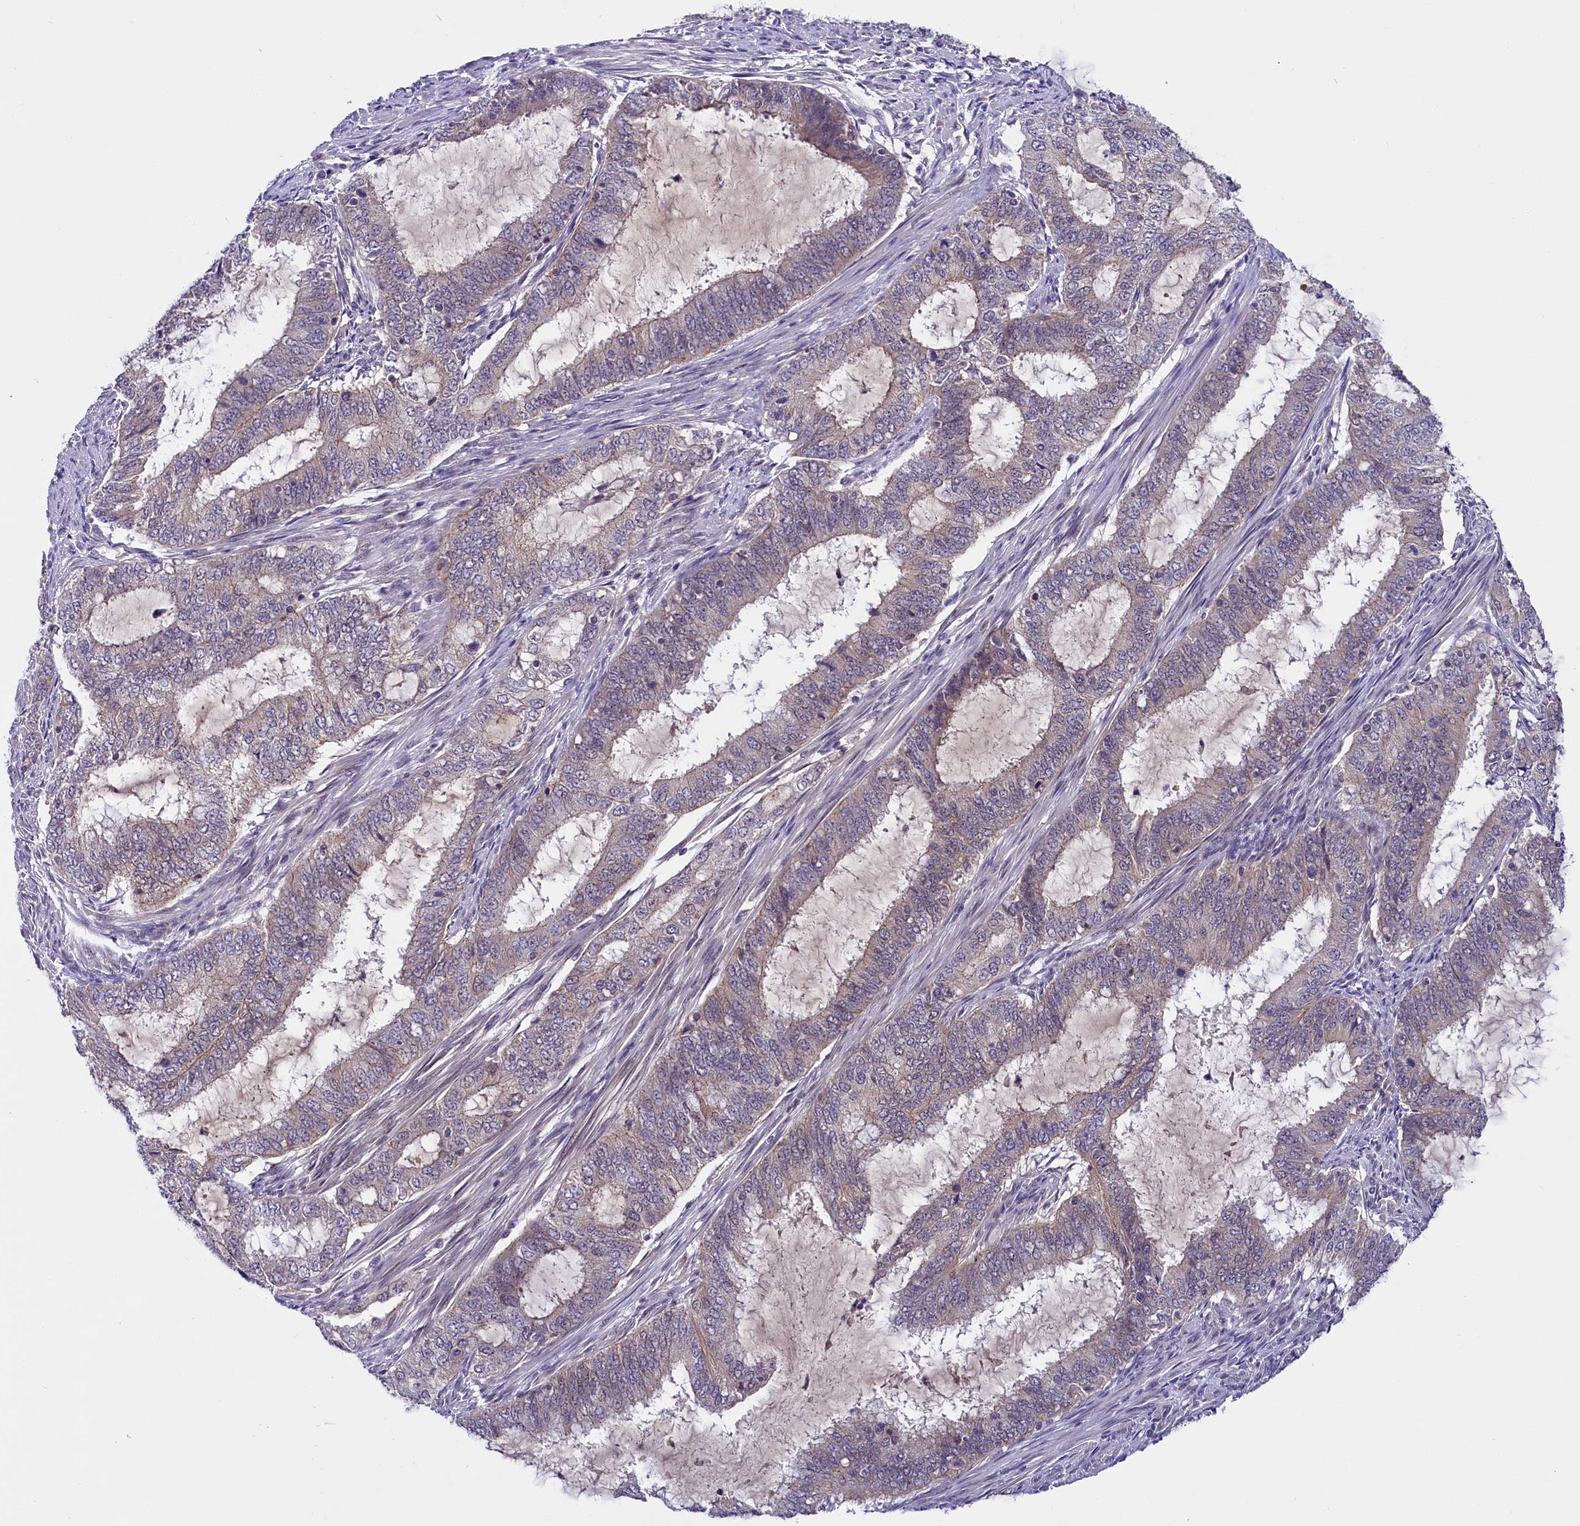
{"staining": {"intensity": "weak", "quantity": "<25%", "location": "cytoplasmic/membranous"}, "tissue": "endometrial cancer", "cell_type": "Tumor cells", "image_type": "cancer", "snomed": [{"axis": "morphology", "description": "Adenocarcinoma, NOS"}, {"axis": "topography", "description": "Endometrium"}], "caption": "DAB immunohistochemical staining of endometrial cancer exhibits no significant positivity in tumor cells.", "gene": "ENKD1", "patient": {"sex": "female", "age": 51}}